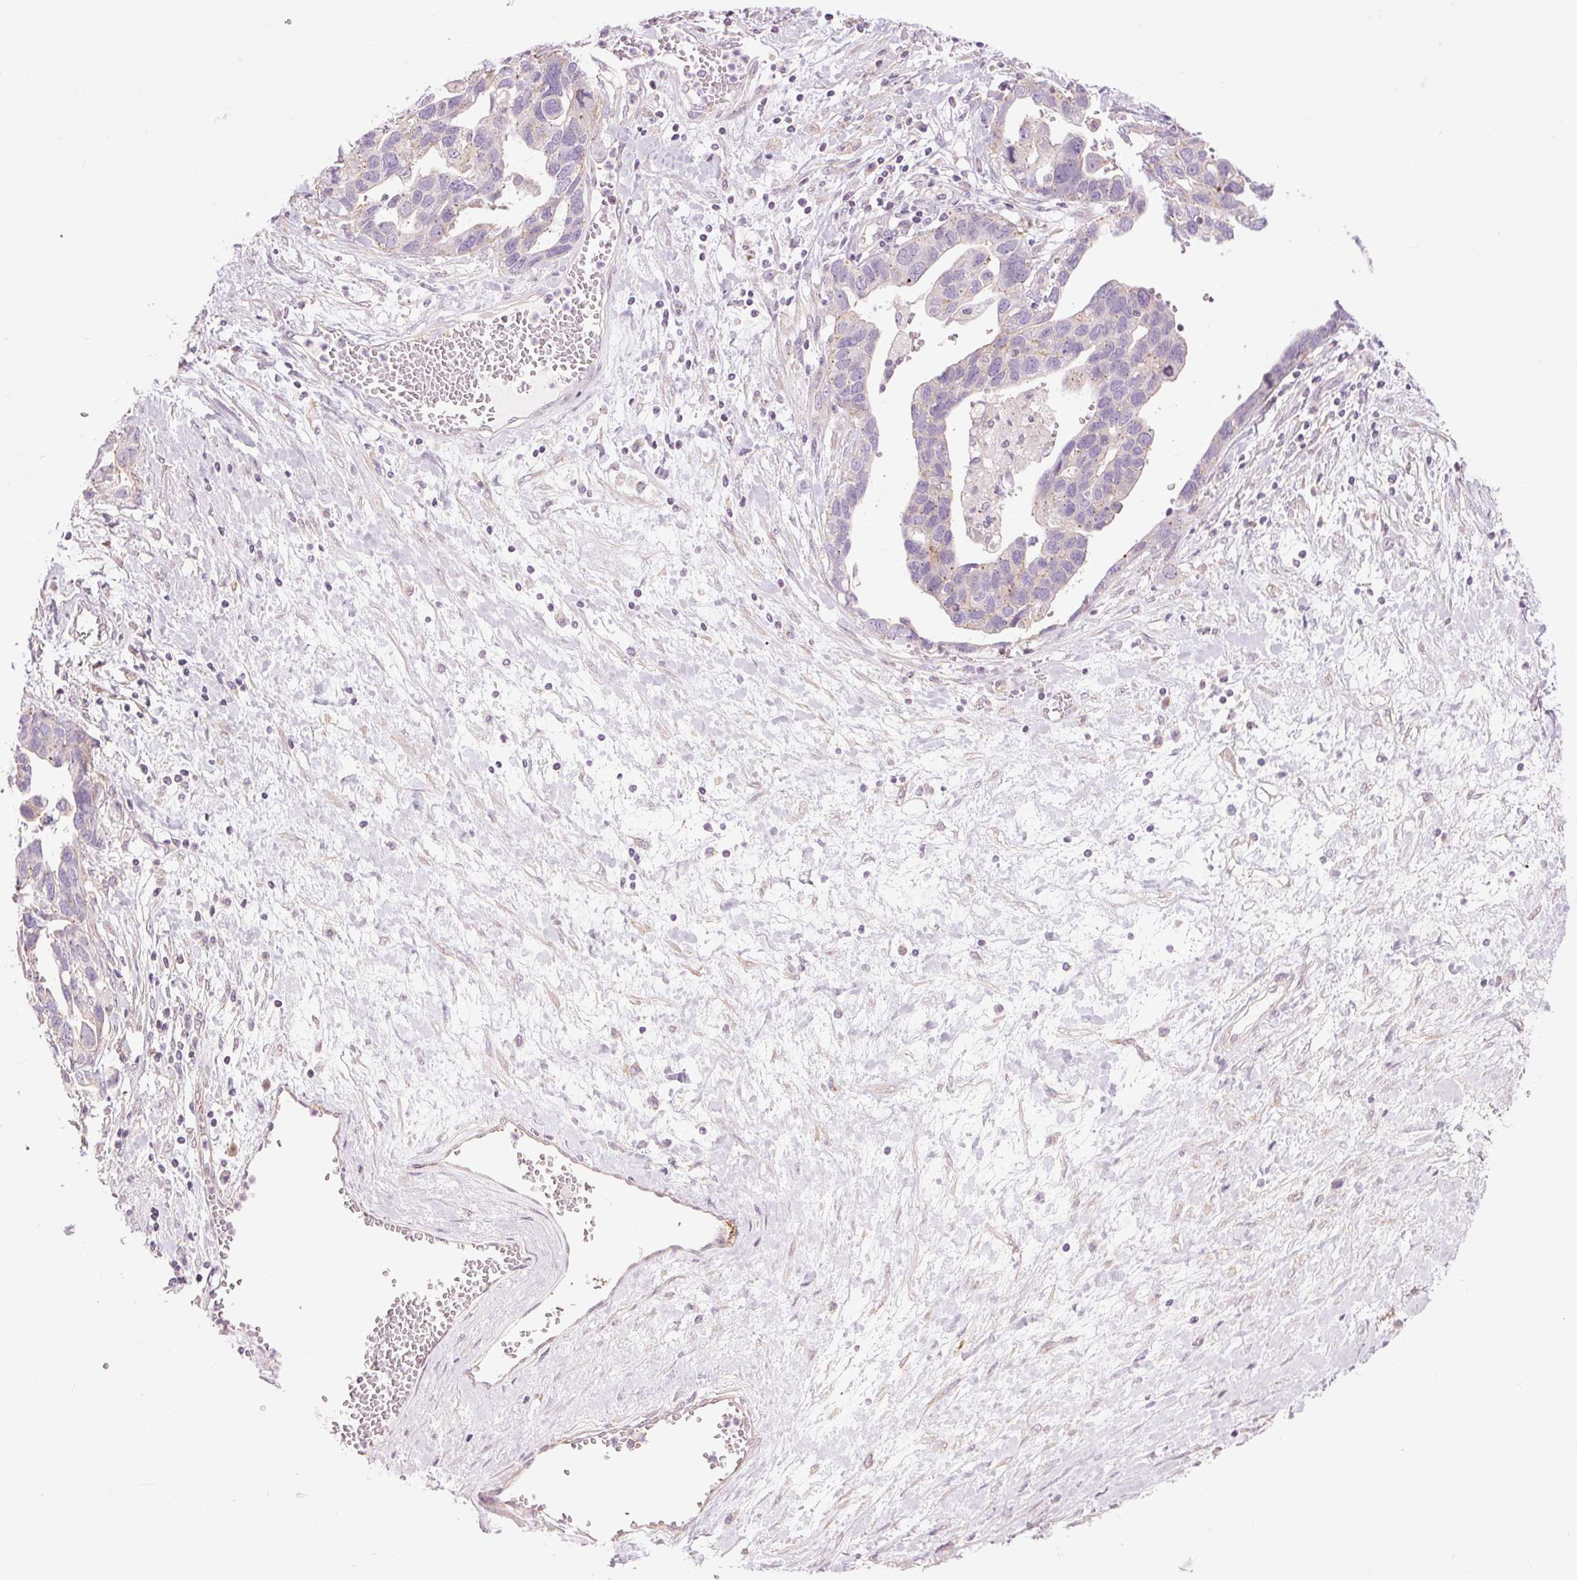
{"staining": {"intensity": "negative", "quantity": "none", "location": "none"}, "tissue": "ovarian cancer", "cell_type": "Tumor cells", "image_type": "cancer", "snomed": [{"axis": "morphology", "description": "Cystadenocarcinoma, serous, NOS"}, {"axis": "topography", "description": "Ovary"}], "caption": "High magnification brightfield microscopy of ovarian cancer stained with DAB (brown) and counterstained with hematoxylin (blue): tumor cells show no significant staining.", "gene": "CTNNA3", "patient": {"sex": "female", "age": 54}}